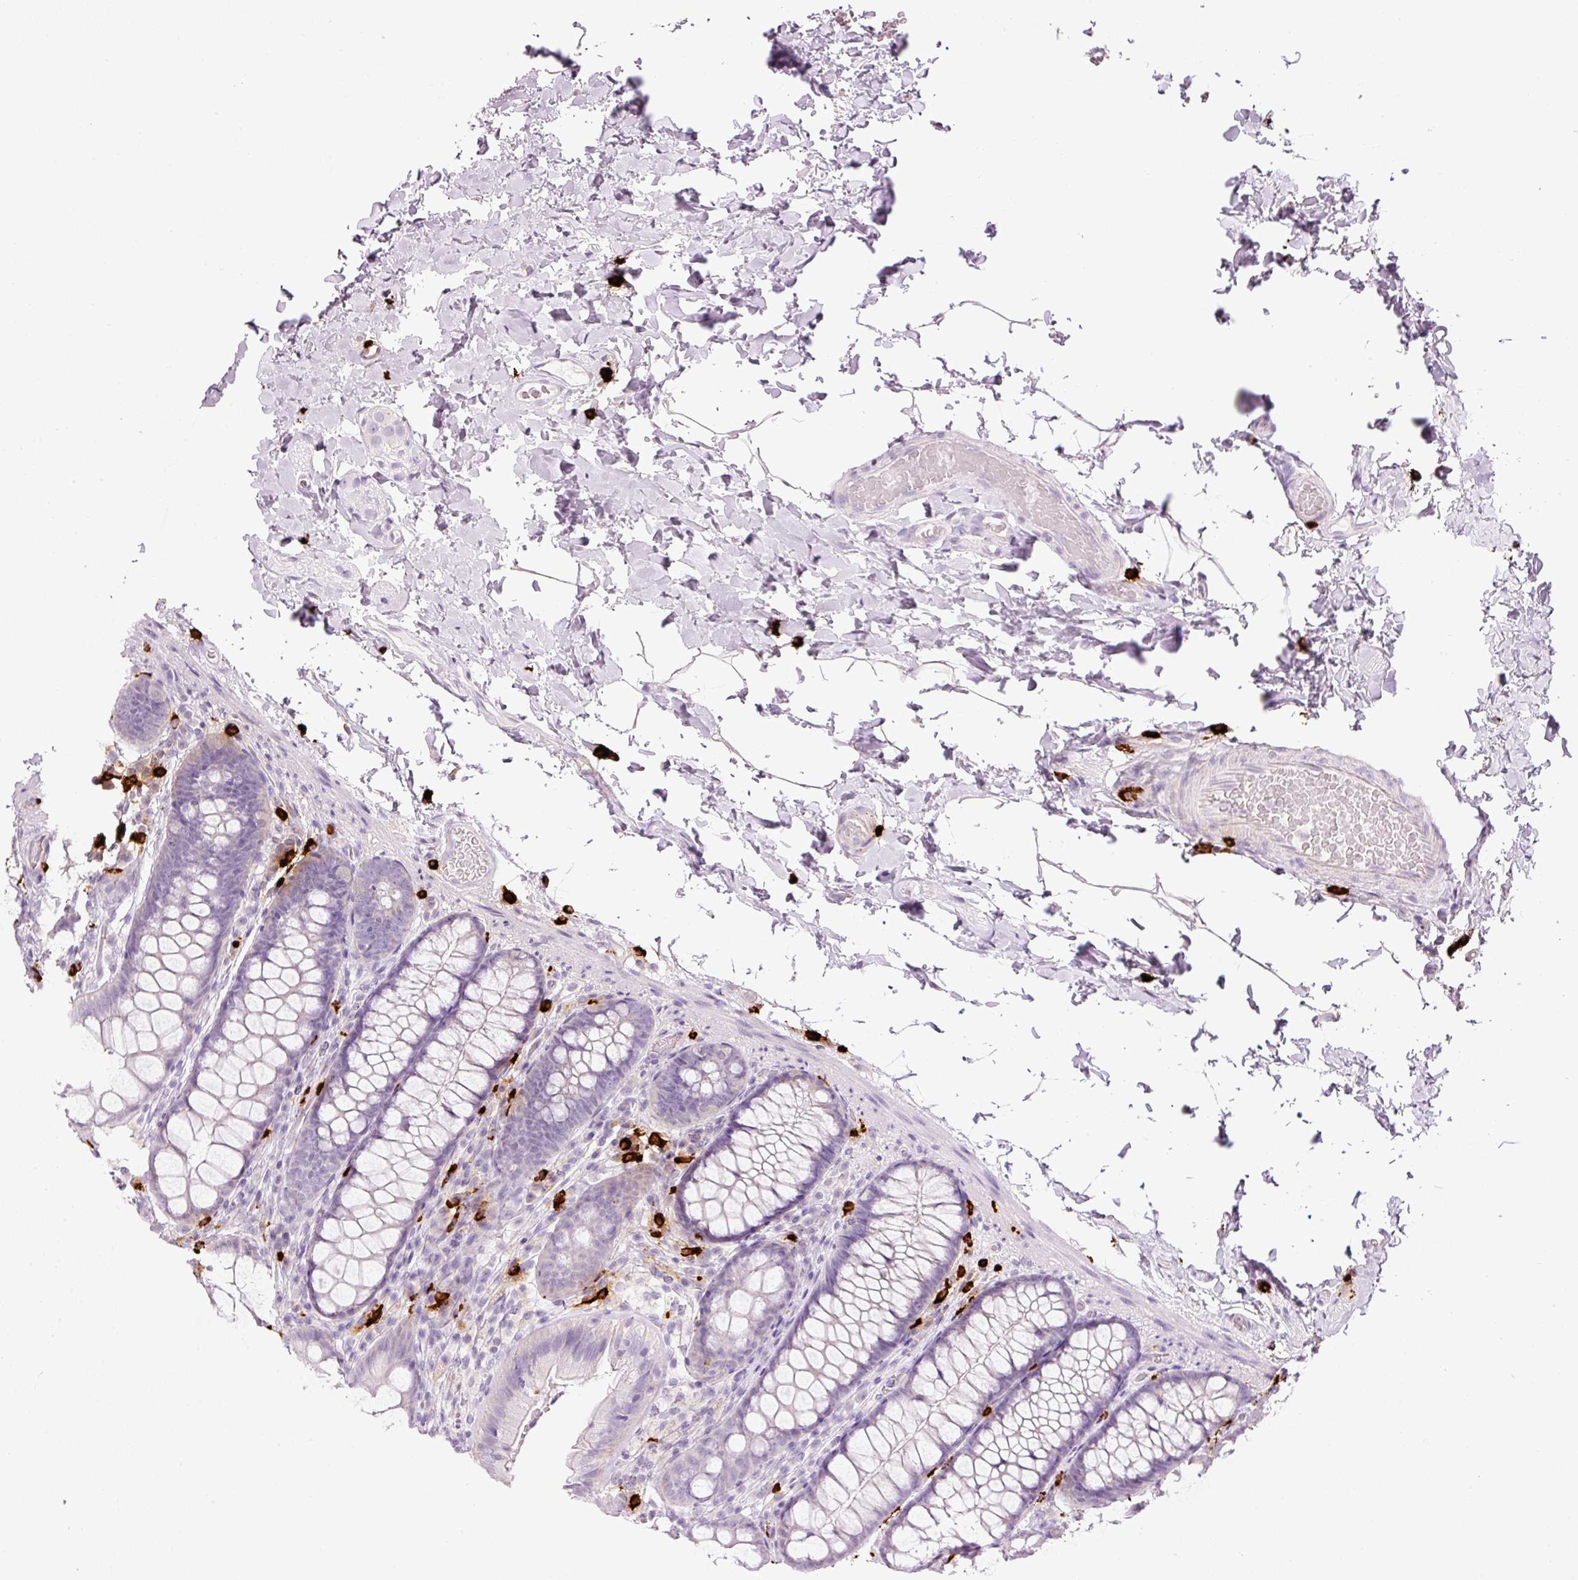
{"staining": {"intensity": "negative", "quantity": "none", "location": "none"}, "tissue": "colon", "cell_type": "Endothelial cells", "image_type": "normal", "snomed": [{"axis": "morphology", "description": "Normal tissue, NOS"}, {"axis": "topography", "description": "Colon"}], "caption": "This is an IHC histopathology image of unremarkable colon. There is no positivity in endothelial cells.", "gene": "CMA1", "patient": {"sex": "male", "age": 46}}